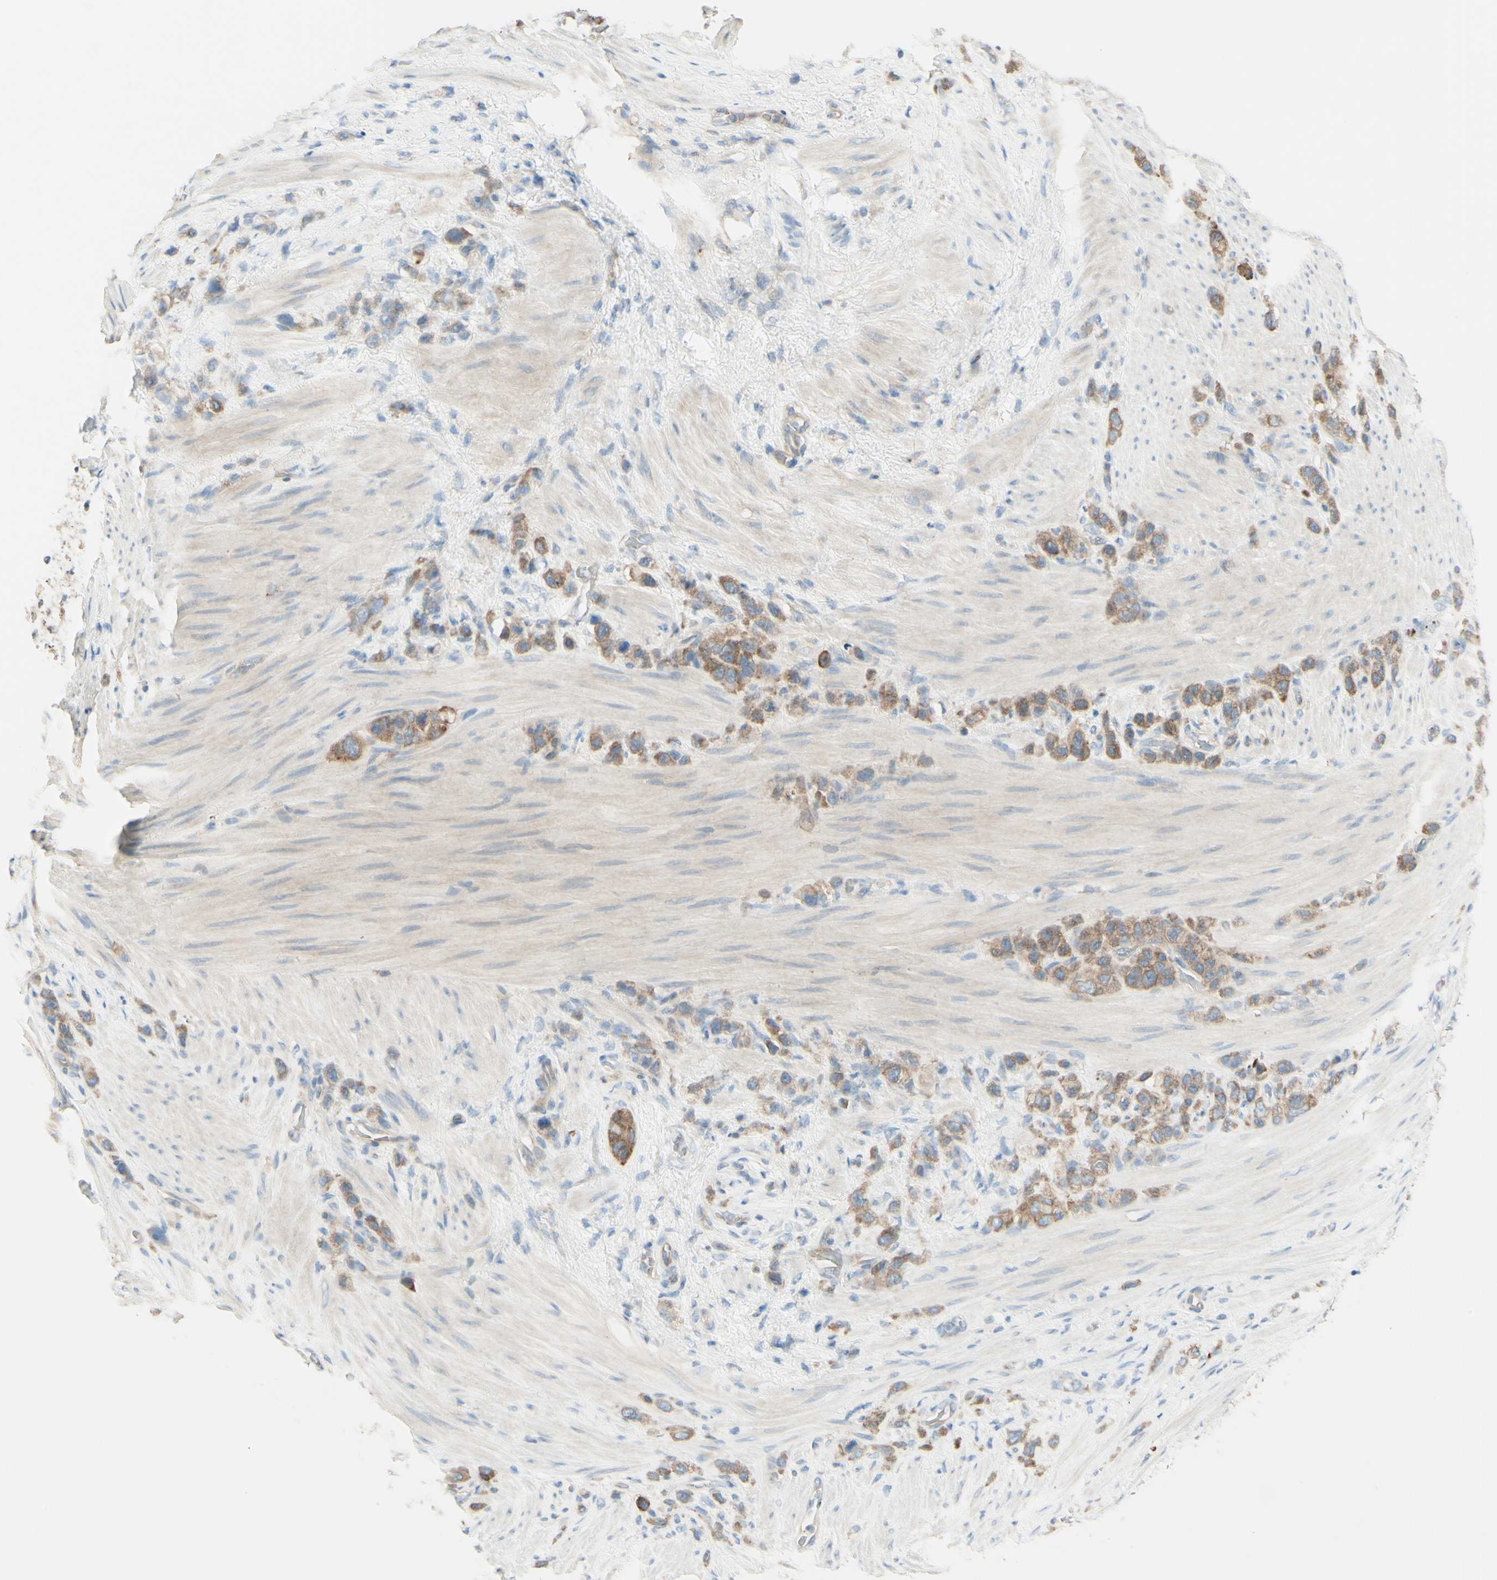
{"staining": {"intensity": "moderate", "quantity": ">75%", "location": "cytoplasmic/membranous"}, "tissue": "stomach cancer", "cell_type": "Tumor cells", "image_type": "cancer", "snomed": [{"axis": "morphology", "description": "Adenocarcinoma, NOS"}, {"axis": "morphology", "description": "Adenocarcinoma, High grade"}, {"axis": "topography", "description": "Stomach, upper"}, {"axis": "topography", "description": "Stomach, lower"}], "caption": "The image exhibits staining of adenocarcinoma (stomach), revealing moderate cytoplasmic/membranous protein positivity (brown color) within tumor cells.", "gene": "MTM1", "patient": {"sex": "female", "age": 65}}